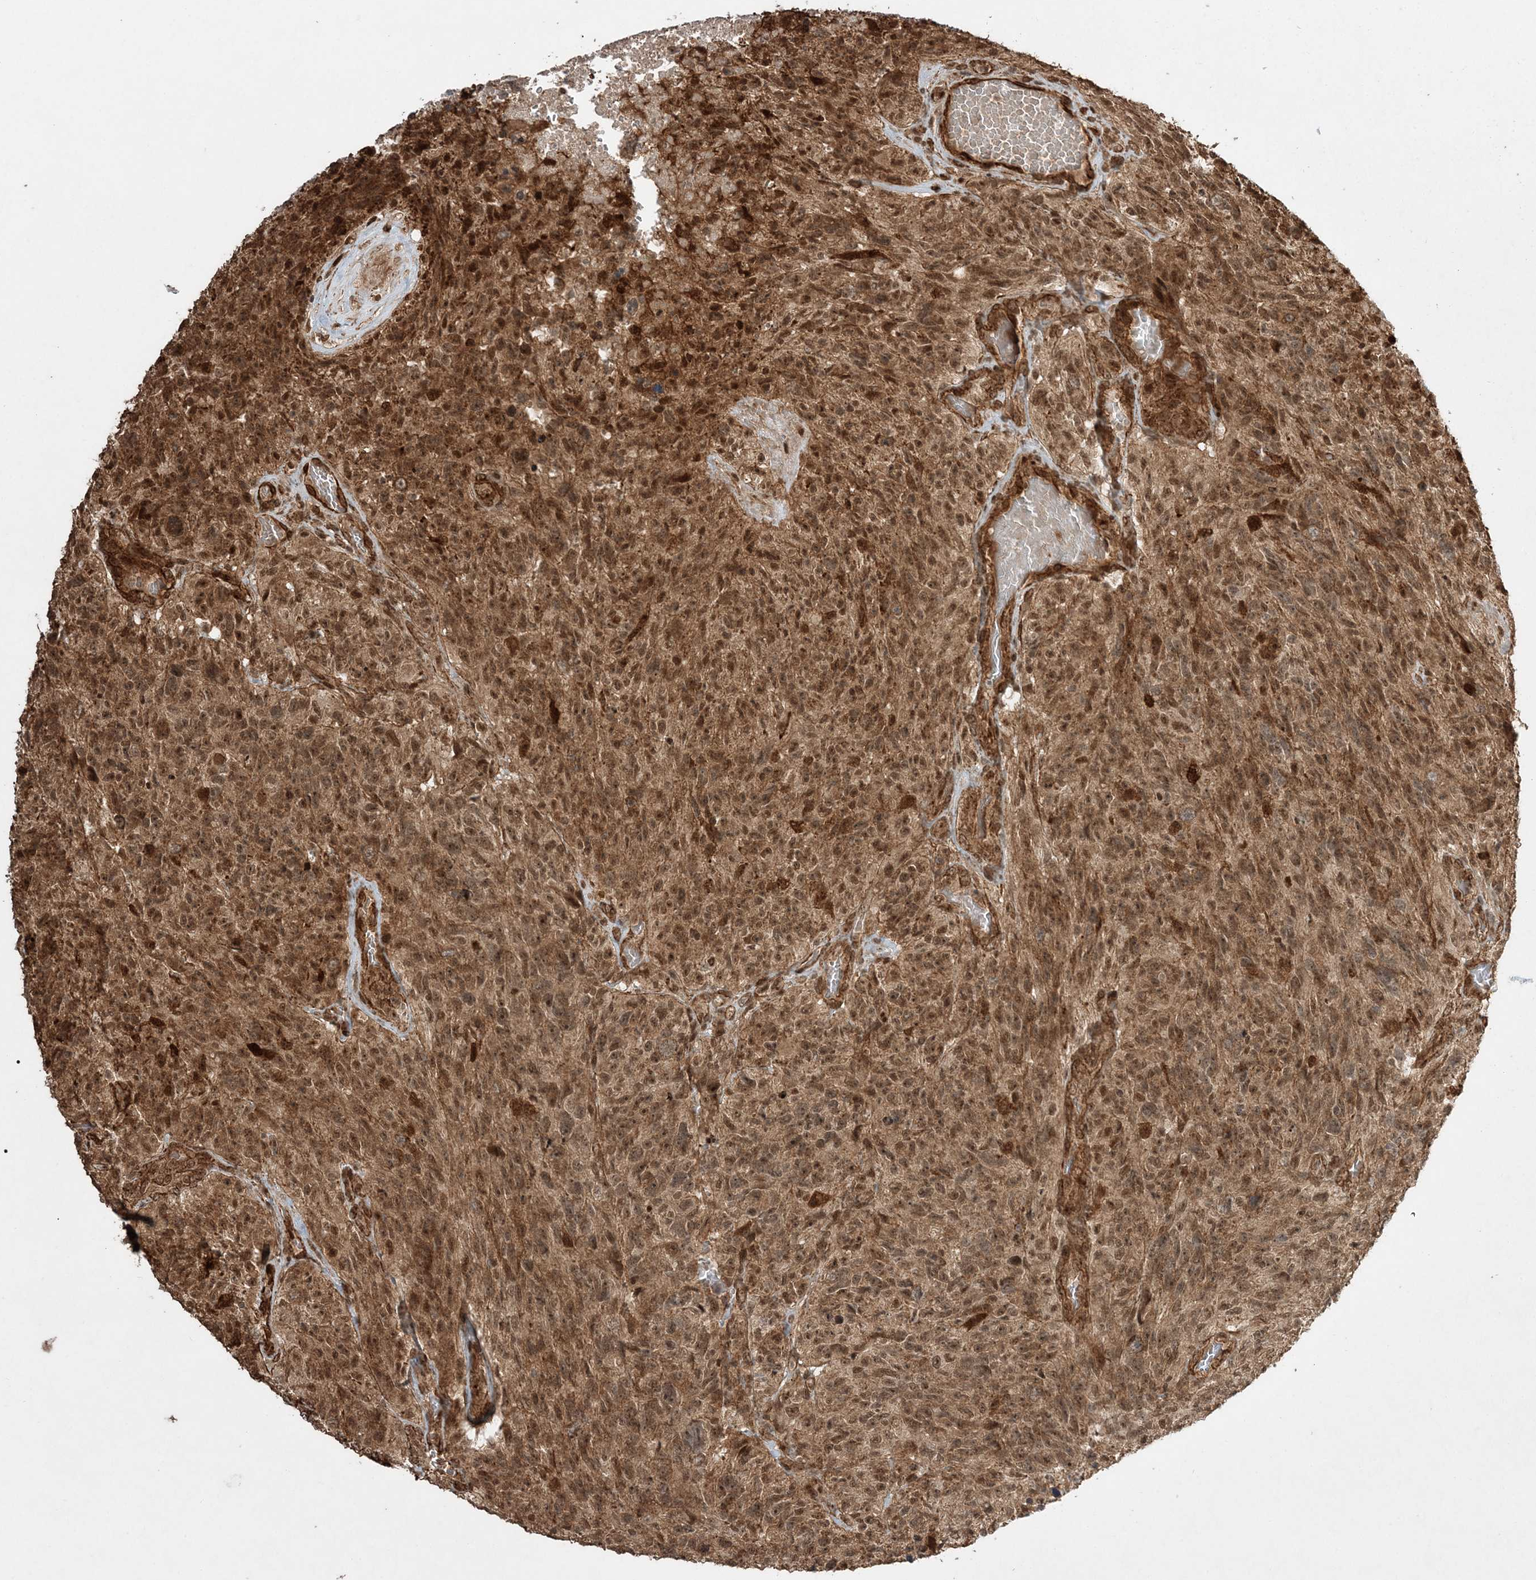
{"staining": {"intensity": "moderate", "quantity": ">75%", "location": "cytoplasmic/membranous,nuclear"}, "tissue": "glioma", "cell_type": "Tumor cells", "image_type": "cancer", "snomed": [{"axis": "morphology", "description": "Glioma, malignant, High grade"}, {"axis": "topography", "description": "Brain"}], "caption": "Protein analysis of glioma tissue exhibits moderate cytoplasmic/membranous and nuclear staining in approximately >75% of tumor cells.", "gene": "ETAA1", "patient": {"sex": "male", "age": 69}}